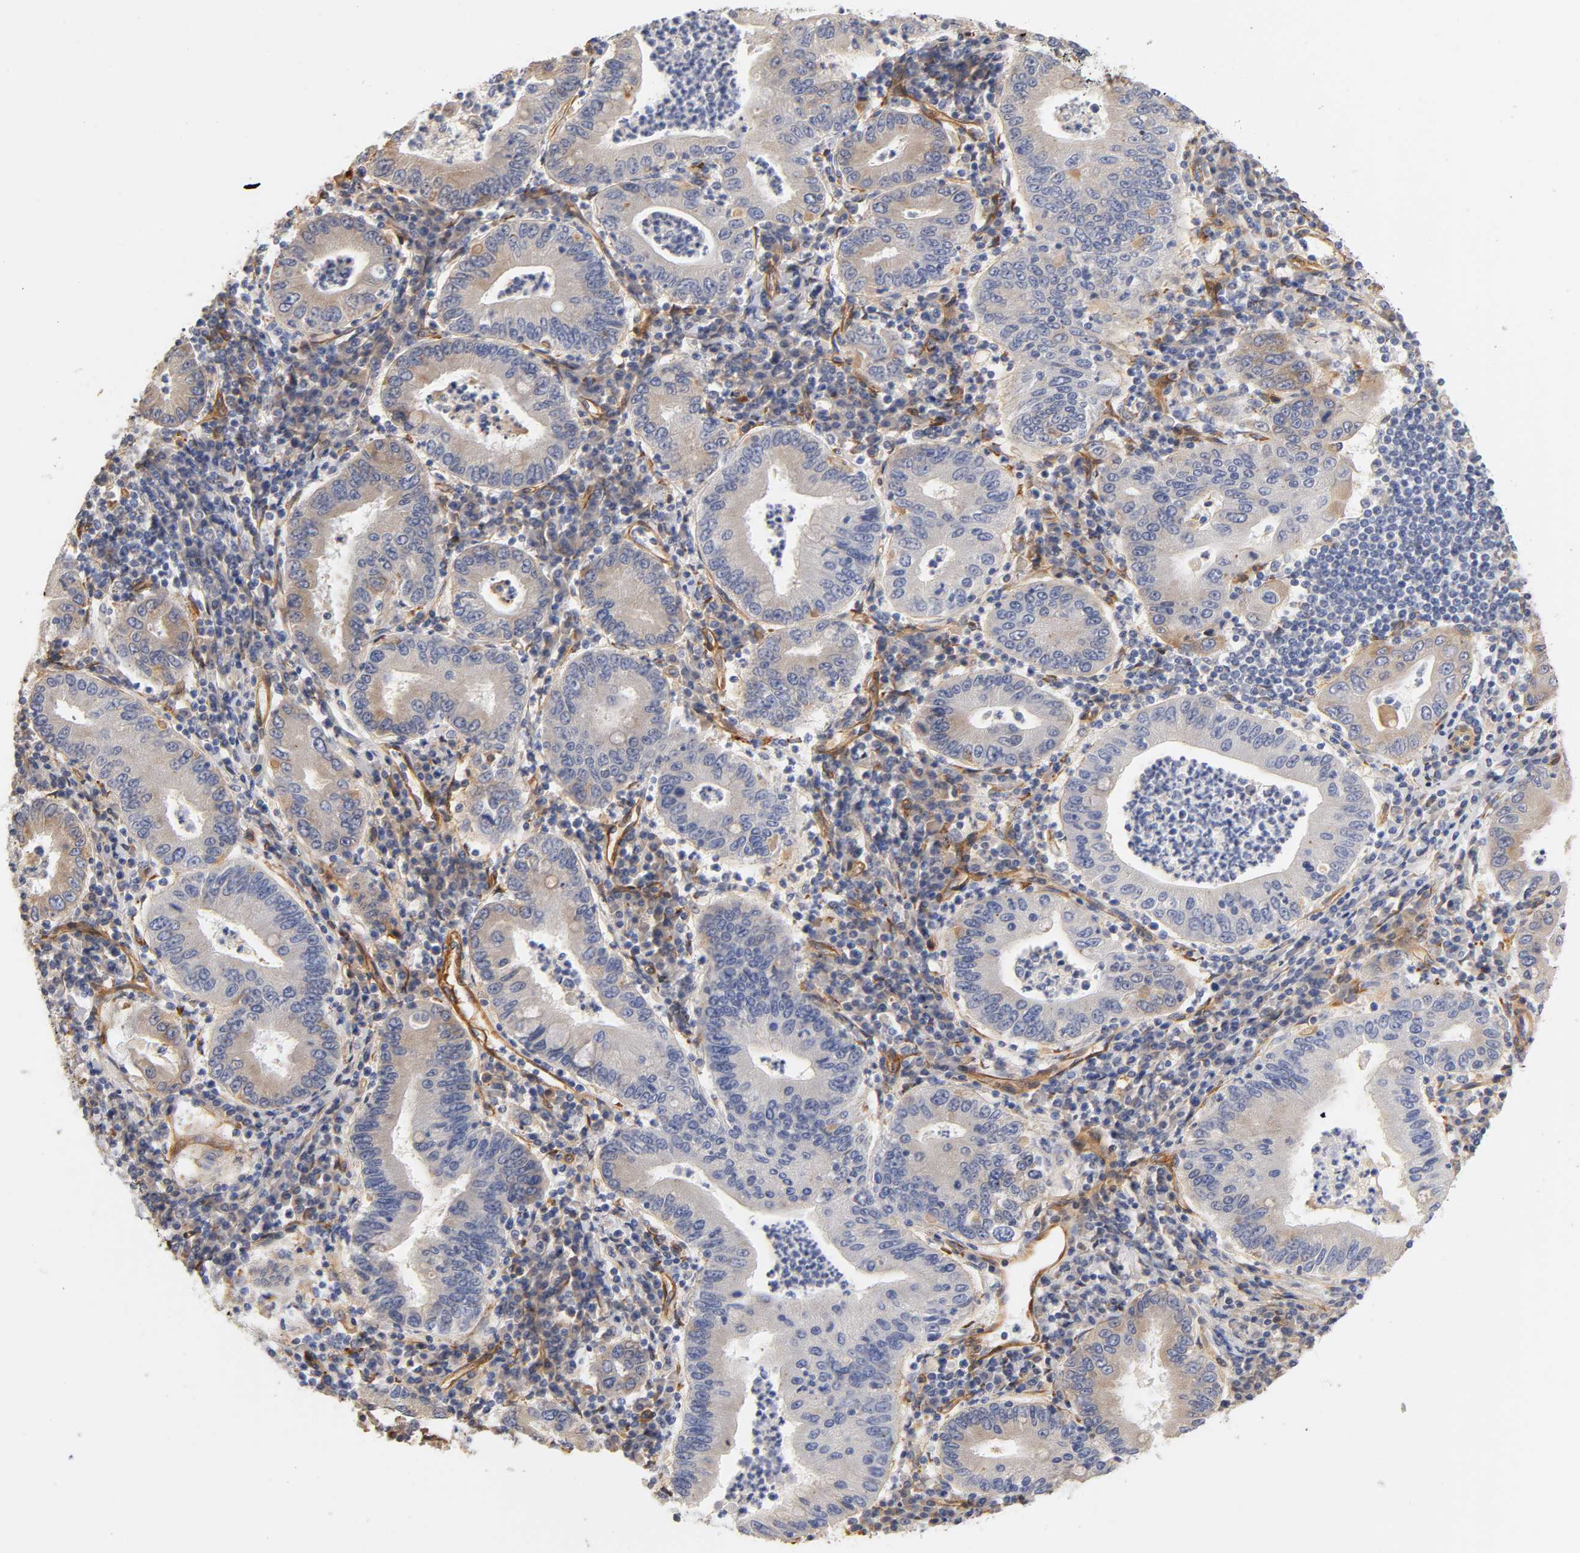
{"staining": {"intensity": "negative", "quantity": "none", "location": "none"}, "tissue": "stomach cancer", "cell_type": "Tumor cells", "image_type": "cancer", "snomed": [{"axis": "morphology", "description": "Normal tissue, NOS"}, {"axis": "morphology", "description": "Adenocarcinoma, NOS"}, {"axis": "topography", "description": "Esophagus"}, {"axis": "topography", "description": "Stomach, upper"}, {"axis": "topography", "description": "Peripheral nerve tissue"}], "caption": "A histopathology image of adenocarcinoma (stomach) stained for a protein reveals no brown staining in tumor cells.", "gene": "LAMB1", "patient": {"sex": "male", "age": 62}}